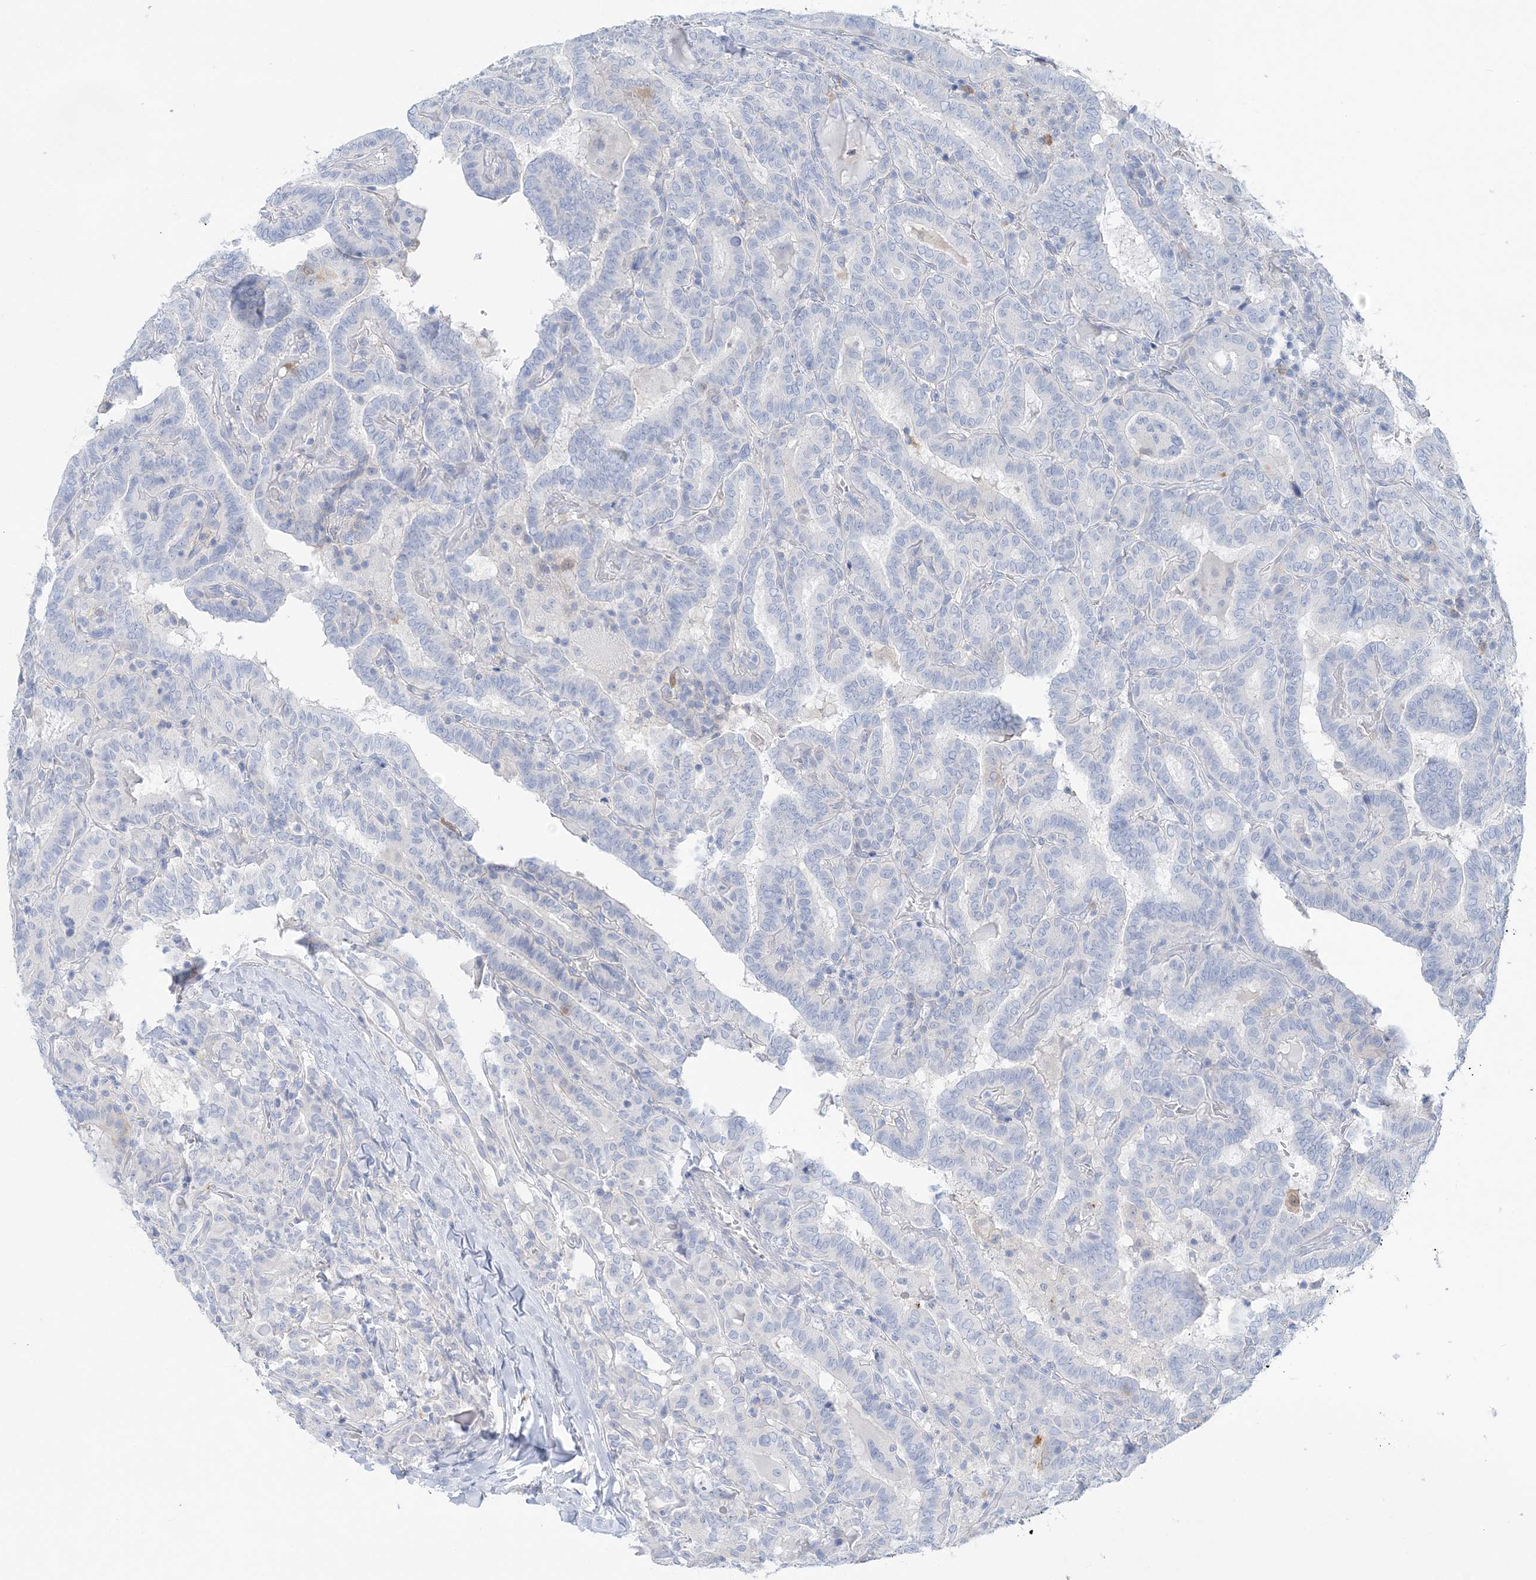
{"staining": {"intensity": "negative", "quantity": "none", "location": "none"}, "tissue": "thyroid cancer", "cell_type": "Tumor cells", "image_type": "cancer", "snomed": [{"axis": "morphology", "description": "Papillary adenocarcinoma, NOS"}, {"axis": "topography", "description": "Thyroid gland"}], "caption": "Immunohistochemical staining of thyroid cancer (papillary adenocarcinoma) shows no significant staining in tumor cells.", "gene": "HMGCS1", "patient": {"sex": "female", "age": 72}}